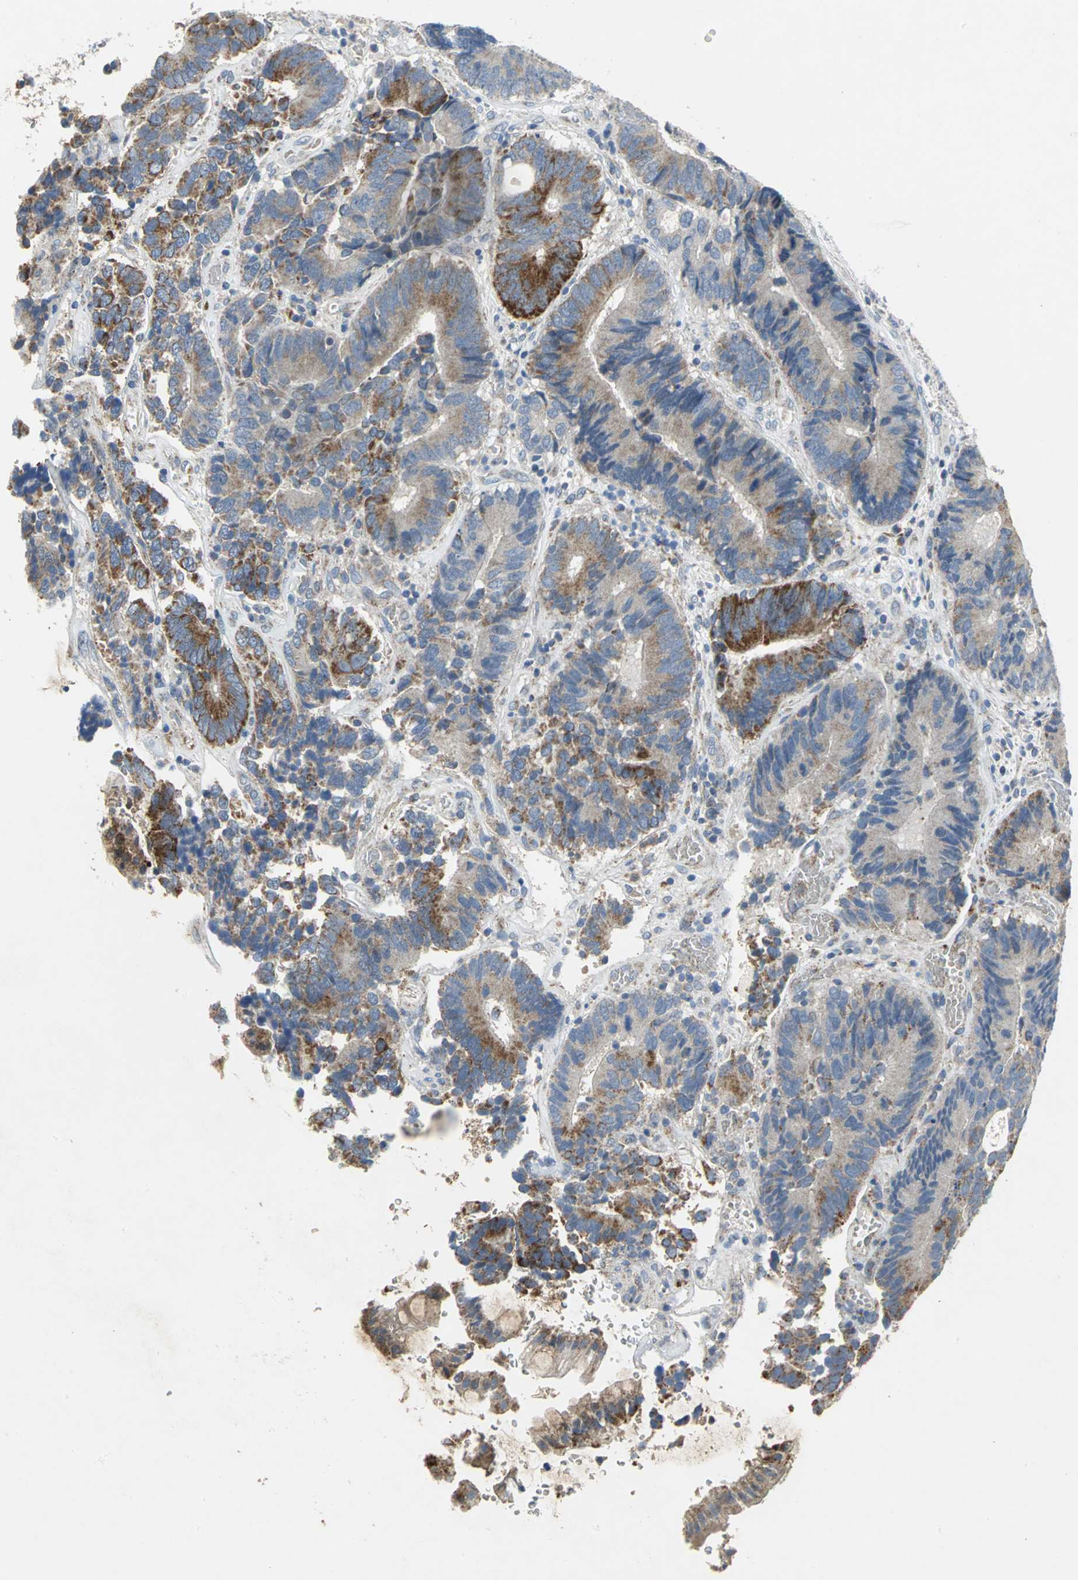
{"staining": {"intensity": "strong", "quantity": "25%-75%", "location": "cytoplasmic/membranous"}, "tissue": "colorectal cancer", "cell_type": "Tumor cells", "image_type": "cancer", "snomed": [{"axis": "morphology", "description": "Adenocarcinoma, NOS"}, {"axis": "topography", "description": "Colon"}], "caption": "Tumor cells display strong cytoplasmic/membranous staining in approximately 25%-75% of cells in colorectal cancer (adenocarcinoma).", "gene": "SPPL2B", "patient": {"sex": "female", "age": 78}}